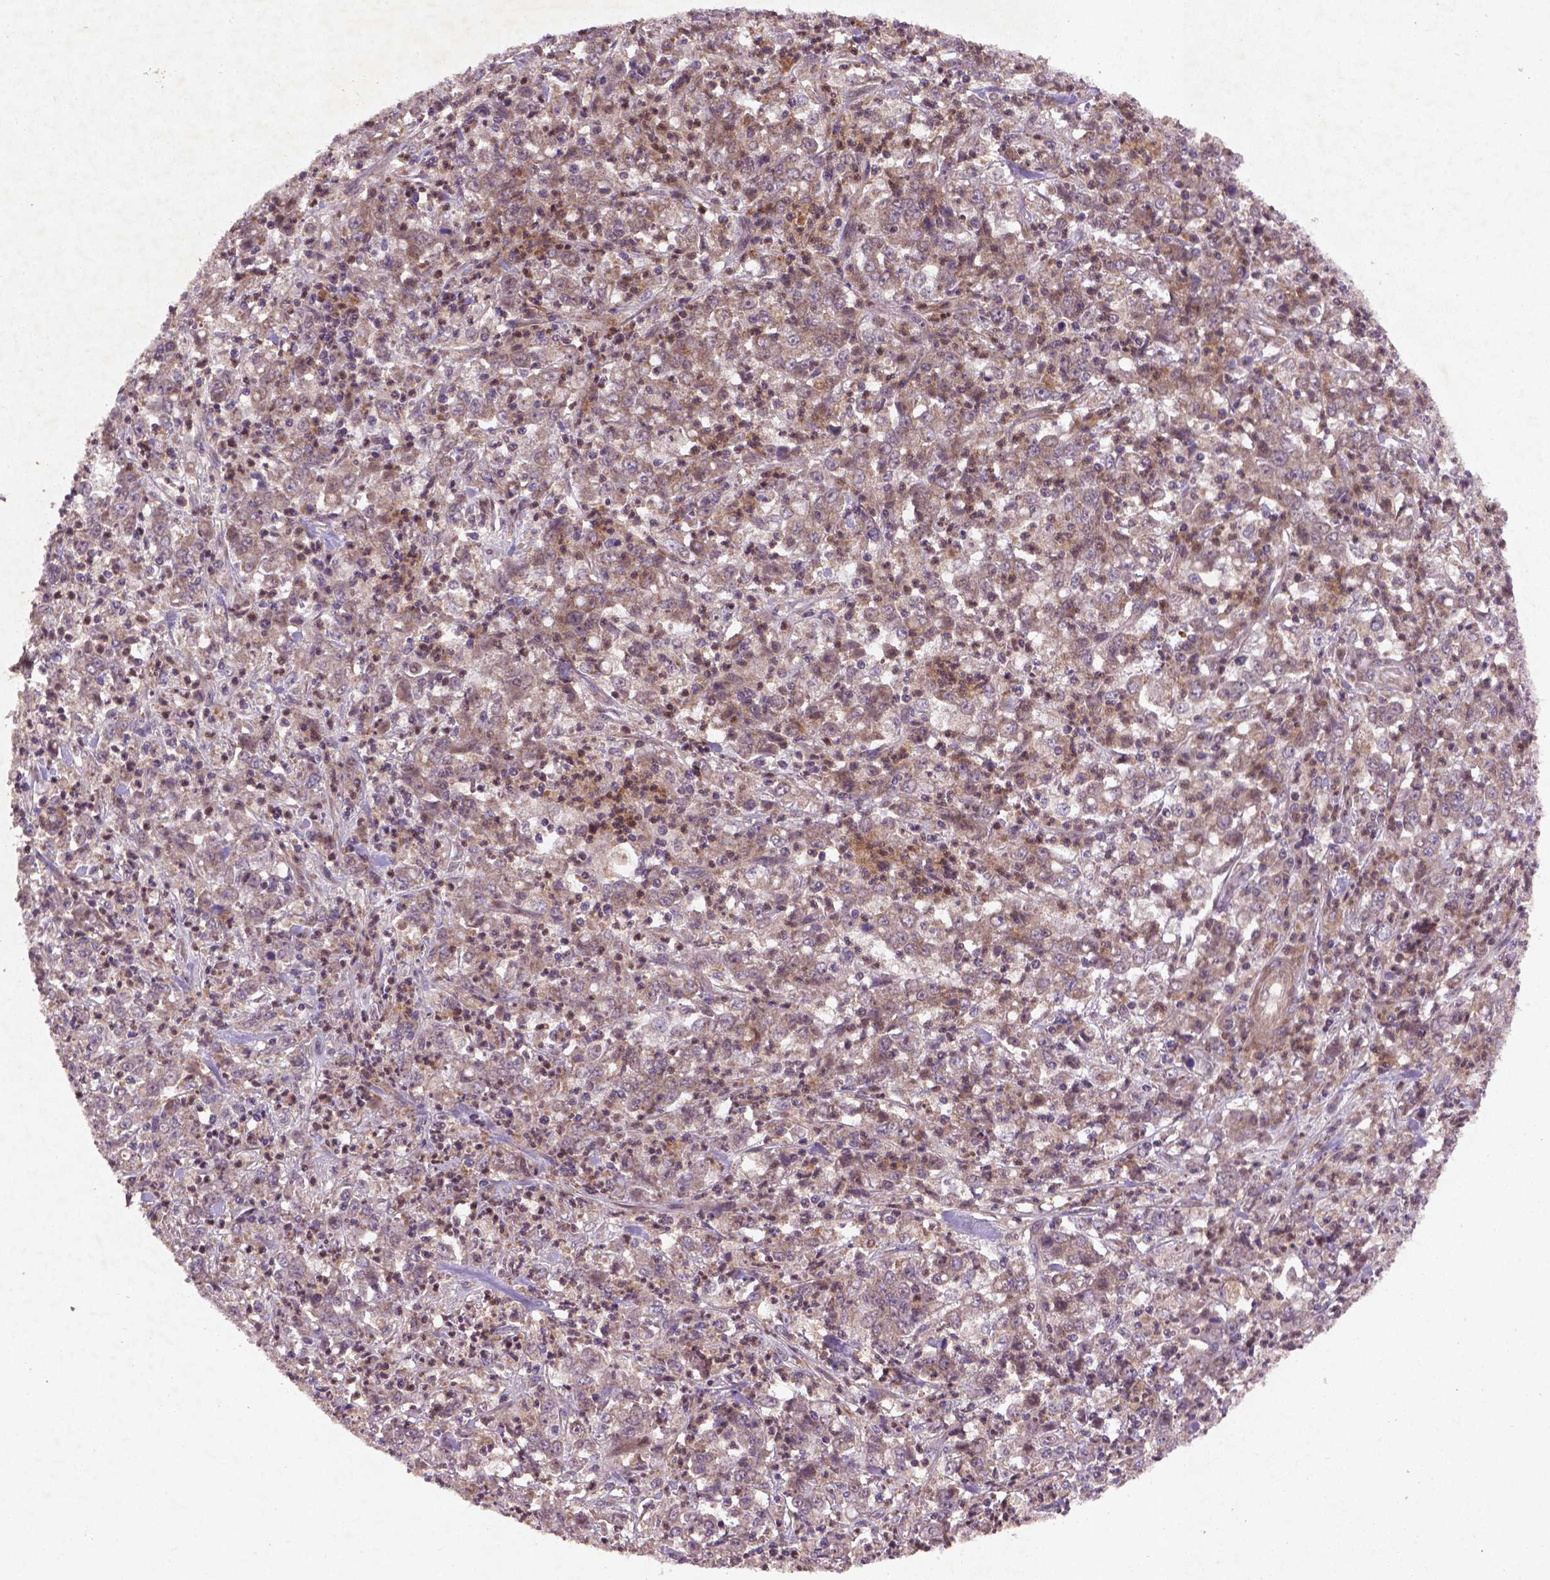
{"staining": {"intensity": "weak", "quantity": ">75%", "location": "cytoplasmic/membranous"}, "tissue": "stomach cancer", "cell_type": "Tumor cells", "image_type": "cancer", "snomed": [{"axis": "morphology", "description": "Adenocarcinoma, NOS"}, {"axis": "topography", "description": "Stomach, lower"}], "caption": "Protein staining demonstrates weak cytoplasmic/membranous expression in about >75% of tumor cells in stomach cancer (adenocarcinoma).", "gene": "NIPAL2", "patient": {"sex": "female", "age": 71}}